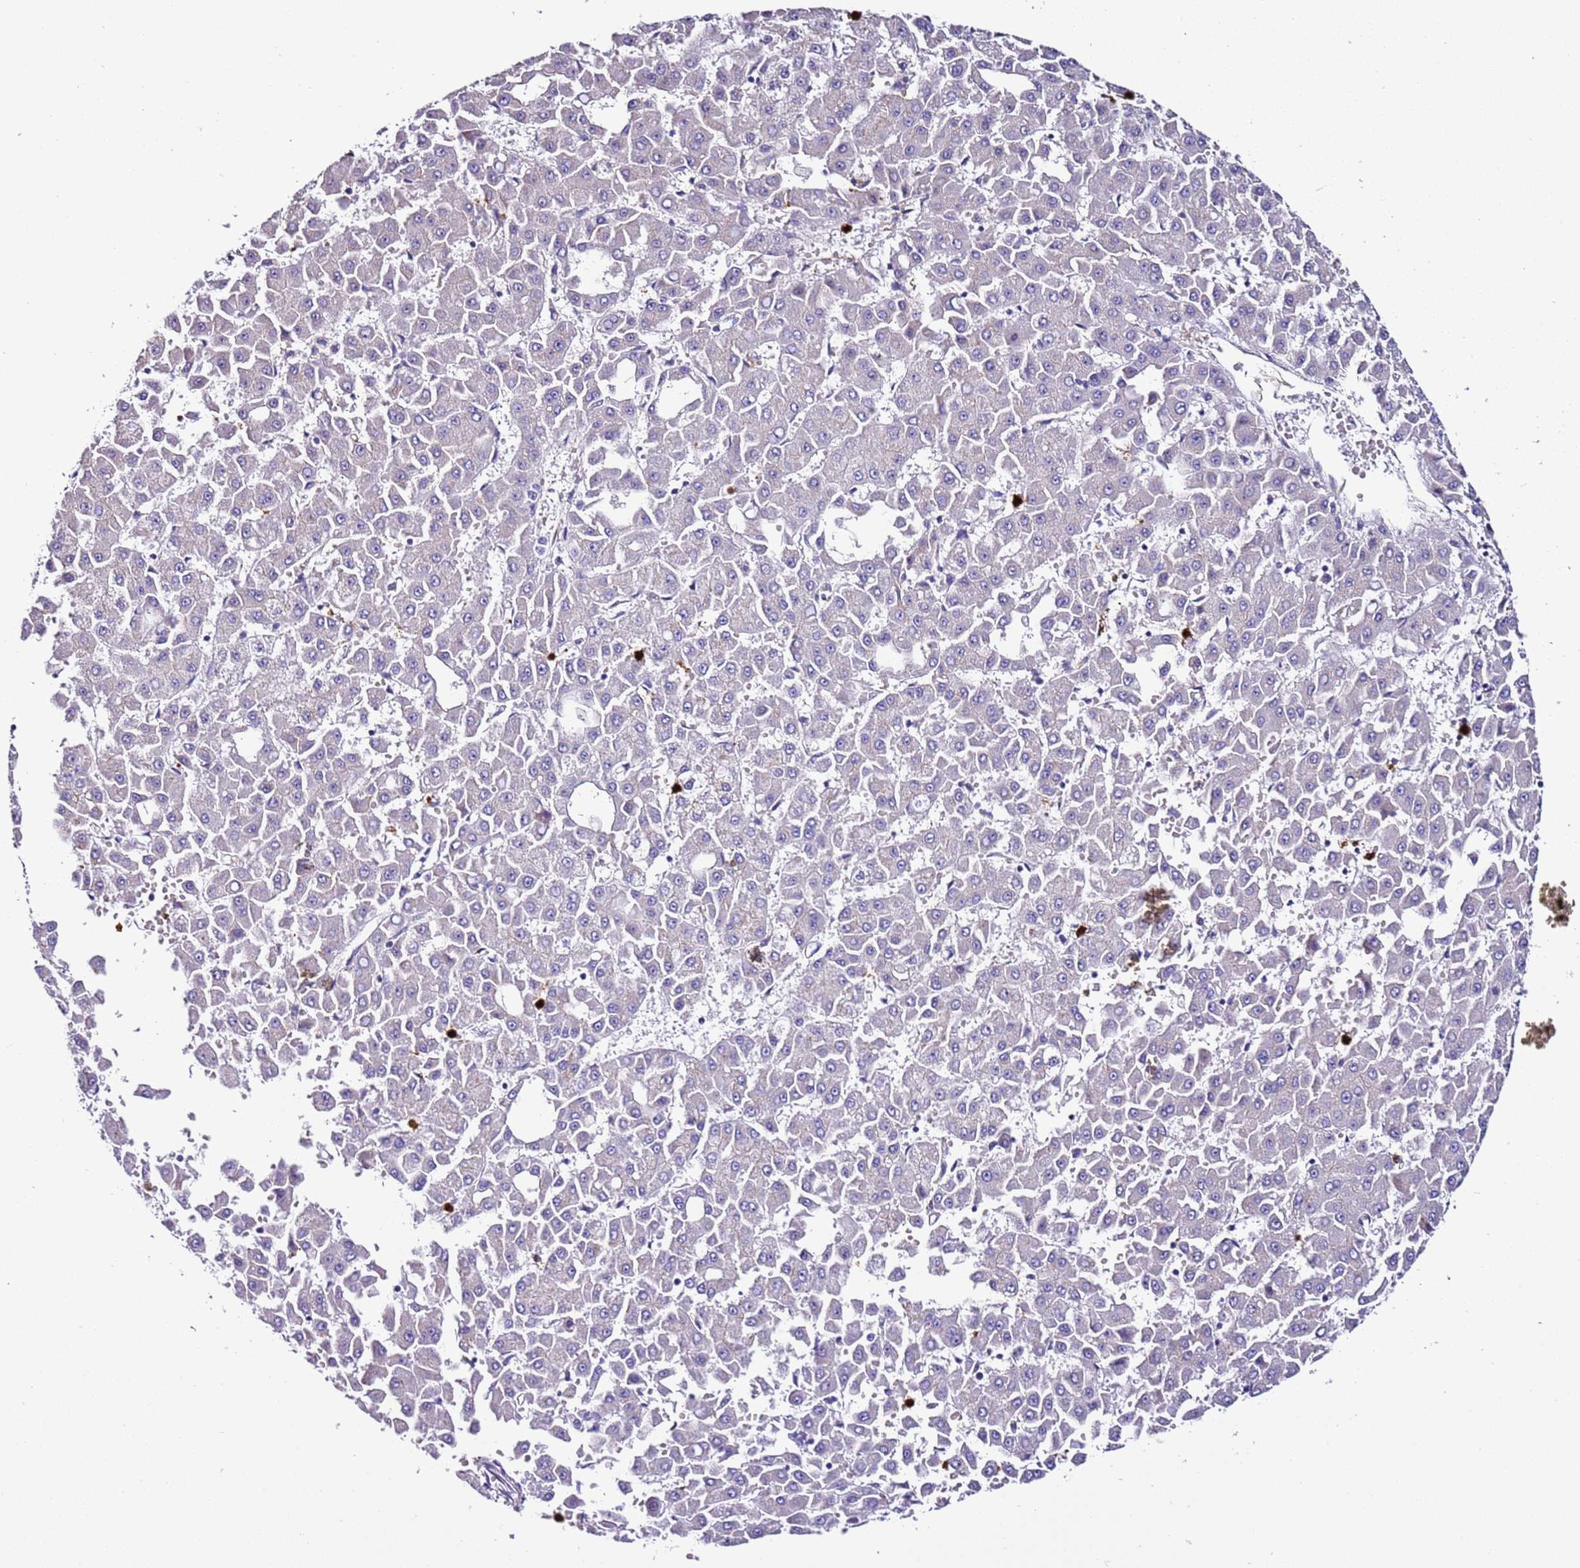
{"staining": {"intensity": "negative", "quantity": "none", "location": "none"}, "tissue": "liver cancer", "cell_type": "Tumor cells", "image_type": "cancer", "snomed": [{"axis": "morphology", "description": "Carcinoma, Hepatocellular, NOS"}, {"axis": "topography", "description": "Liver"}], "caption": "A histopathology image of hepatocellular carcinoma (liver) stained for a protein shows no brown staining in tumor cells.", "gene": "FAM174C", "patient": {"sex": "male", "age": 47}}